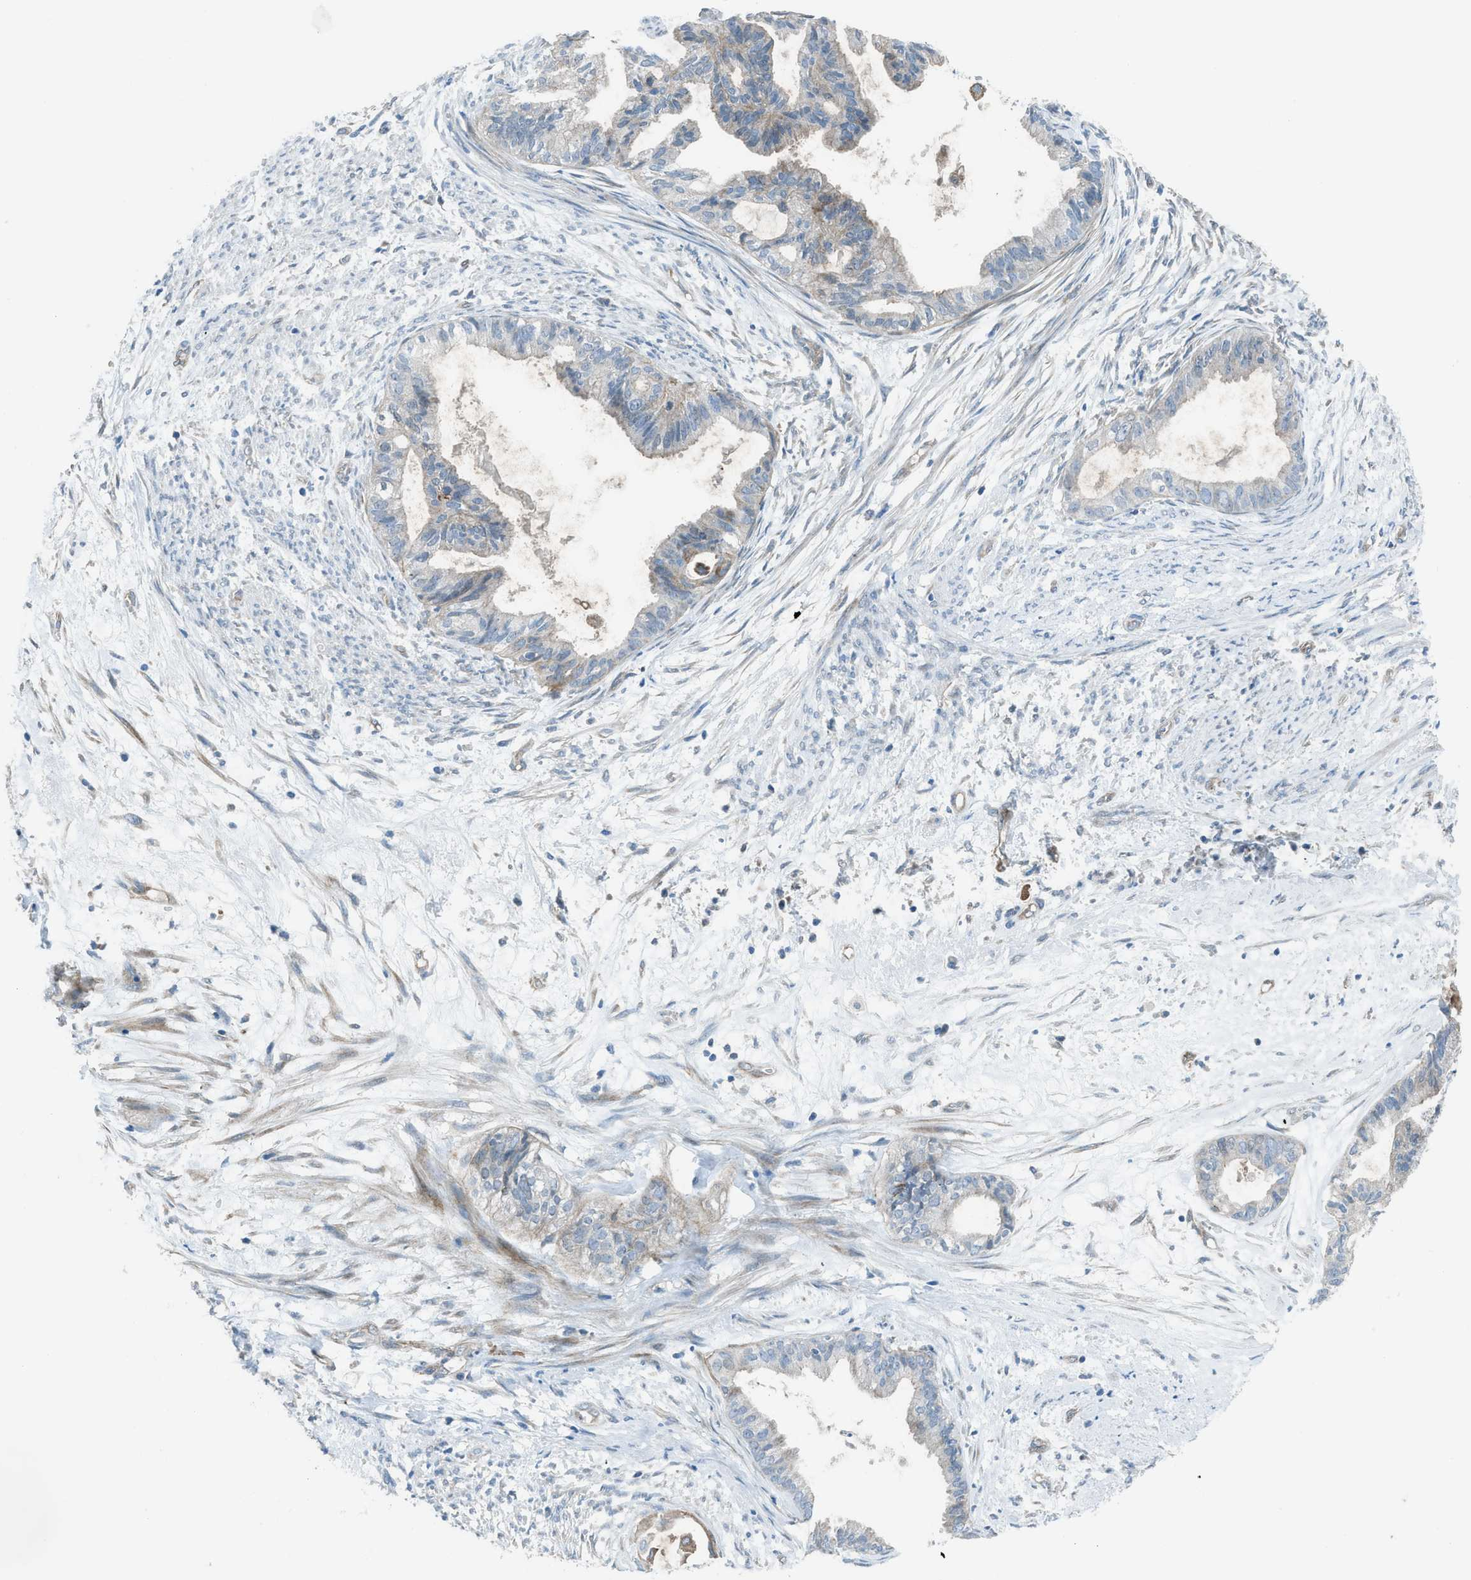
{"staining": {"intensity": "weak", "quantity": "<25%", "location": "cytoplasmic/membranous"}, "tissue": "cervical cancer", "cell_type": "Tumor cells", "image_type": "cancer", "snomed": [{"axis": "morphology", "description": "Normal tissue, NOS"}, {"axis": "morphology", "description": "Adenocarcinoma, NOS"}, {"axis": "topography", "description": "Cervix"}, {"axis": "topography", "description": "Endometrium"}], "caption": "Tumor cells show no significant protein positivity in adenocarcinoma (cervical). (DAB immunohistochemistry (IHC), high magnification).", "gene": "PRKN", "patient": {"sex": "female", "age": 86}}